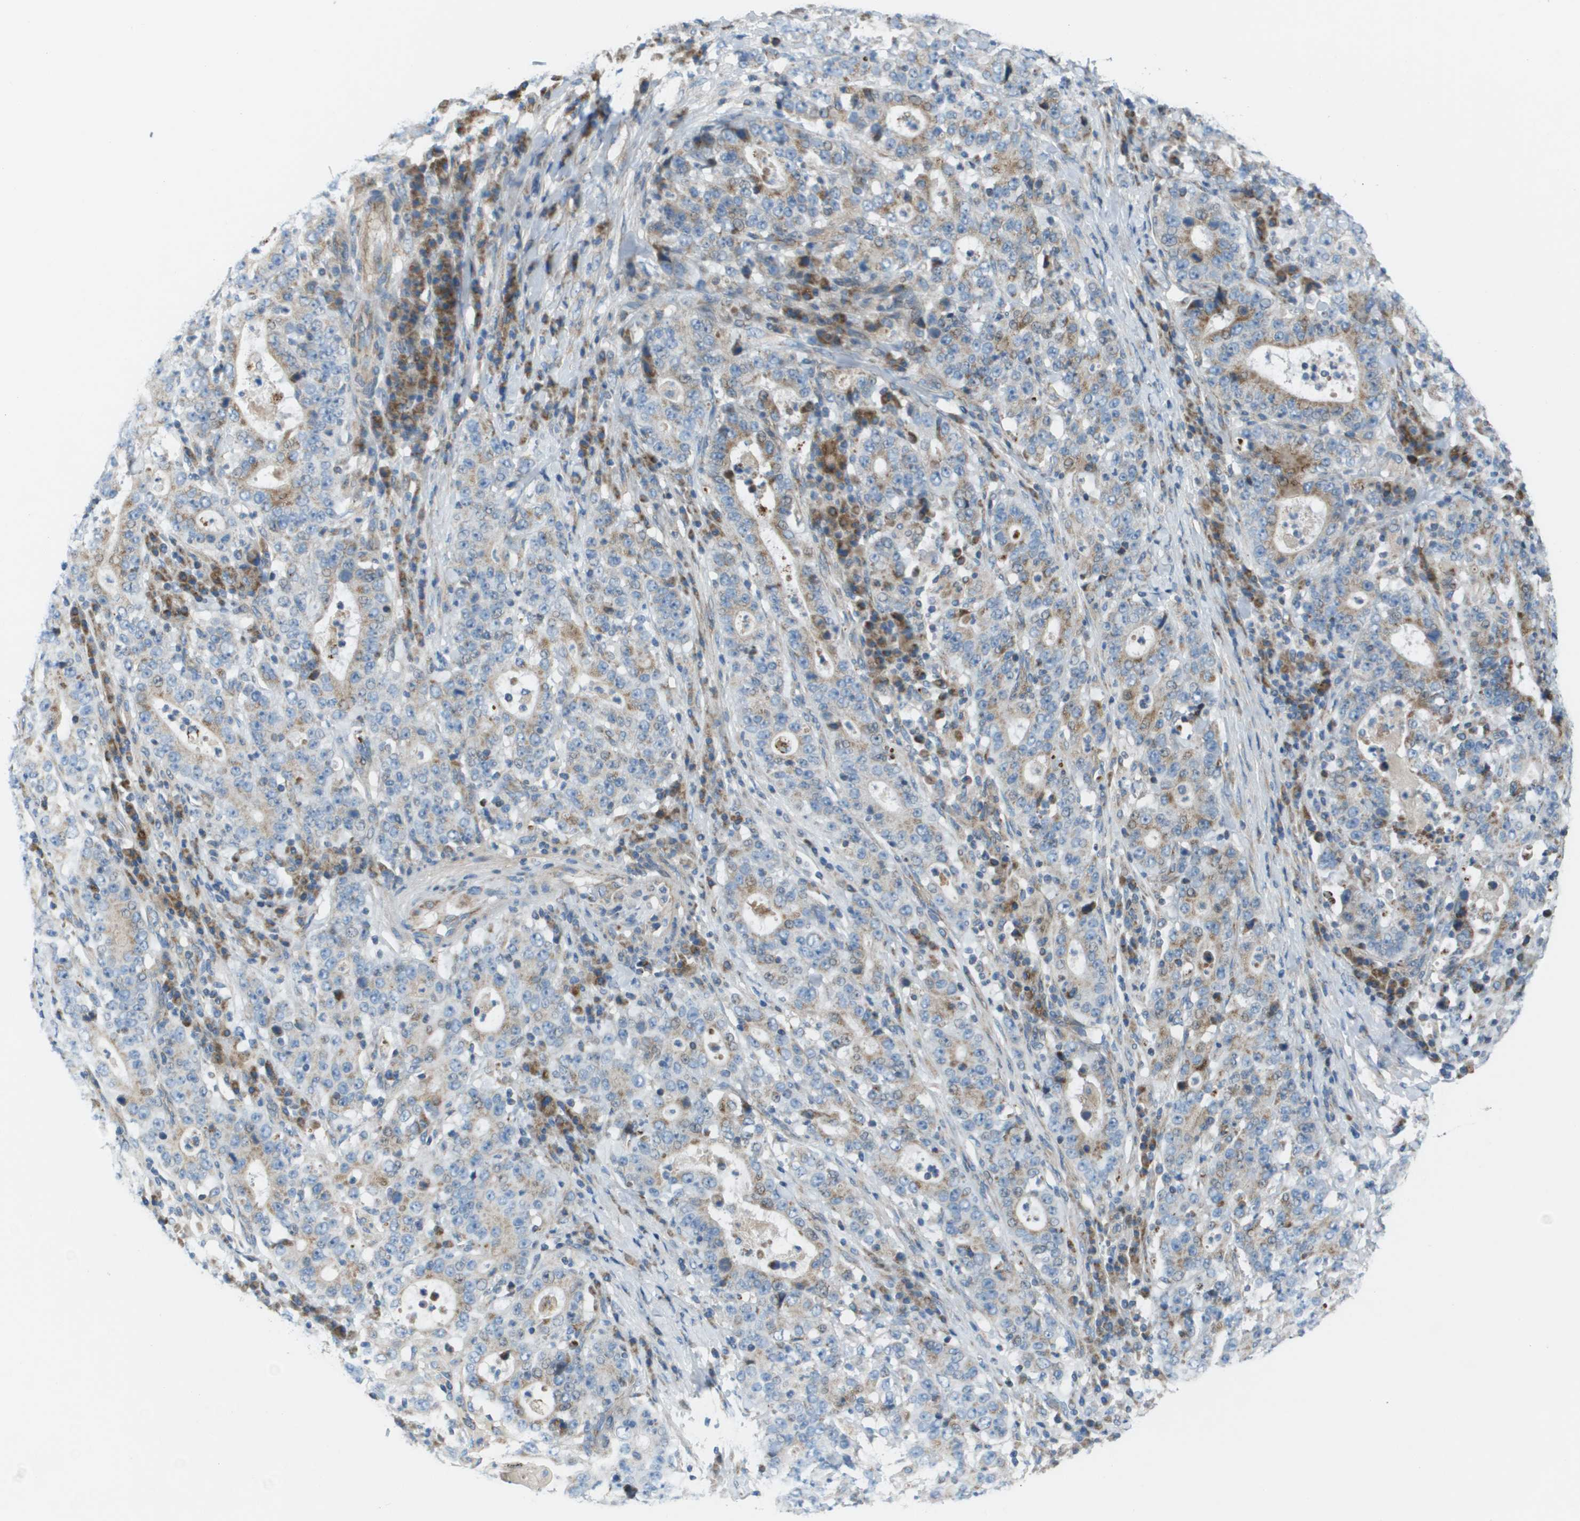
{"staining": {"intensity": "weak", "quantity": "25%-75%", "location": "cytoplasmic/membranous"}, "tissue": "stomach cancer", "cell_type": "Tumor cells", "image_type": "cancer", "snomed": [{"axis": "morphology", "description": "Normal tissue, NOS"}, {"axis": "morphology", "description": "Adenocarcinoma, NOS"}, {"axis": "topography", "description": "Stomach, upper"}, {"axis": "topography", "description": "Stomach"}], "caption": "Stomach cancer (adenocarcinoma) was stained to show a protein in brown. There is low levels of weak cytoplasmic/membranous staining in about 25%-75% of tumor cells. (DAB (3,3'-diaminobenzidine) = brown stain, brightfield microscopy at high magnification).", "gene": "GALNT6", "patient": {"sex": "male", "age": 59}}